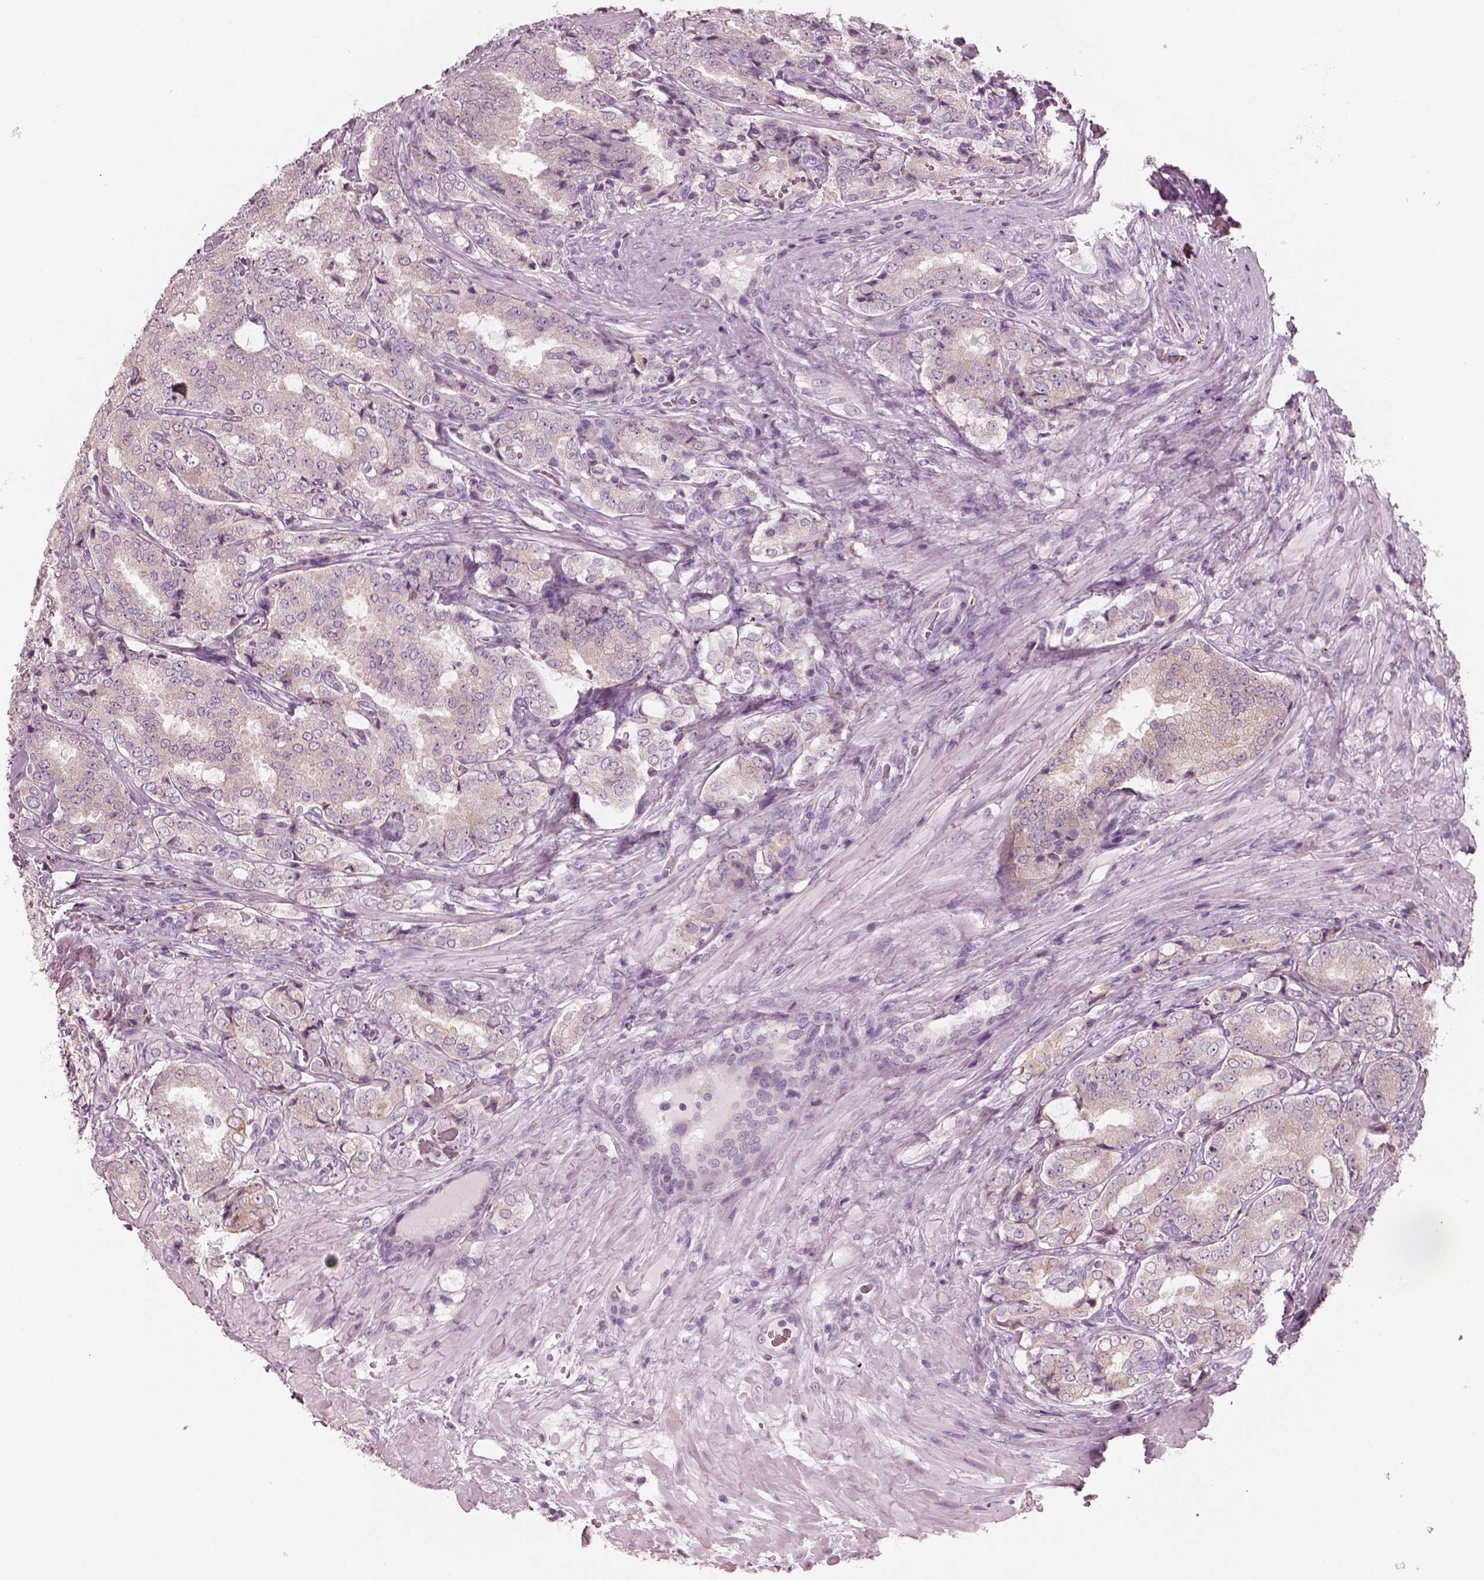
{"staining": {"intensity": "negative", "quantity": "none", "location": "none"}, "tissue": "prostate cancer", "cell_type": "Tumor cells", "image_type": "cancer", "snomed": [{"axis": "morphology", "description": "Adenocarcinoma, NOS"}, {"axis": "topography", "description": "Prostate"}], "caption": "Immunohistochemical staining of adenocarcinoma (prostate) displays no significant expression in tumor cells. The staining is performed using DAB brown chromogen with nuclei counter-stained in using hematoxylin.", "gene": "SLC27A2", "patient": {"sex": "male", "age": 65}}